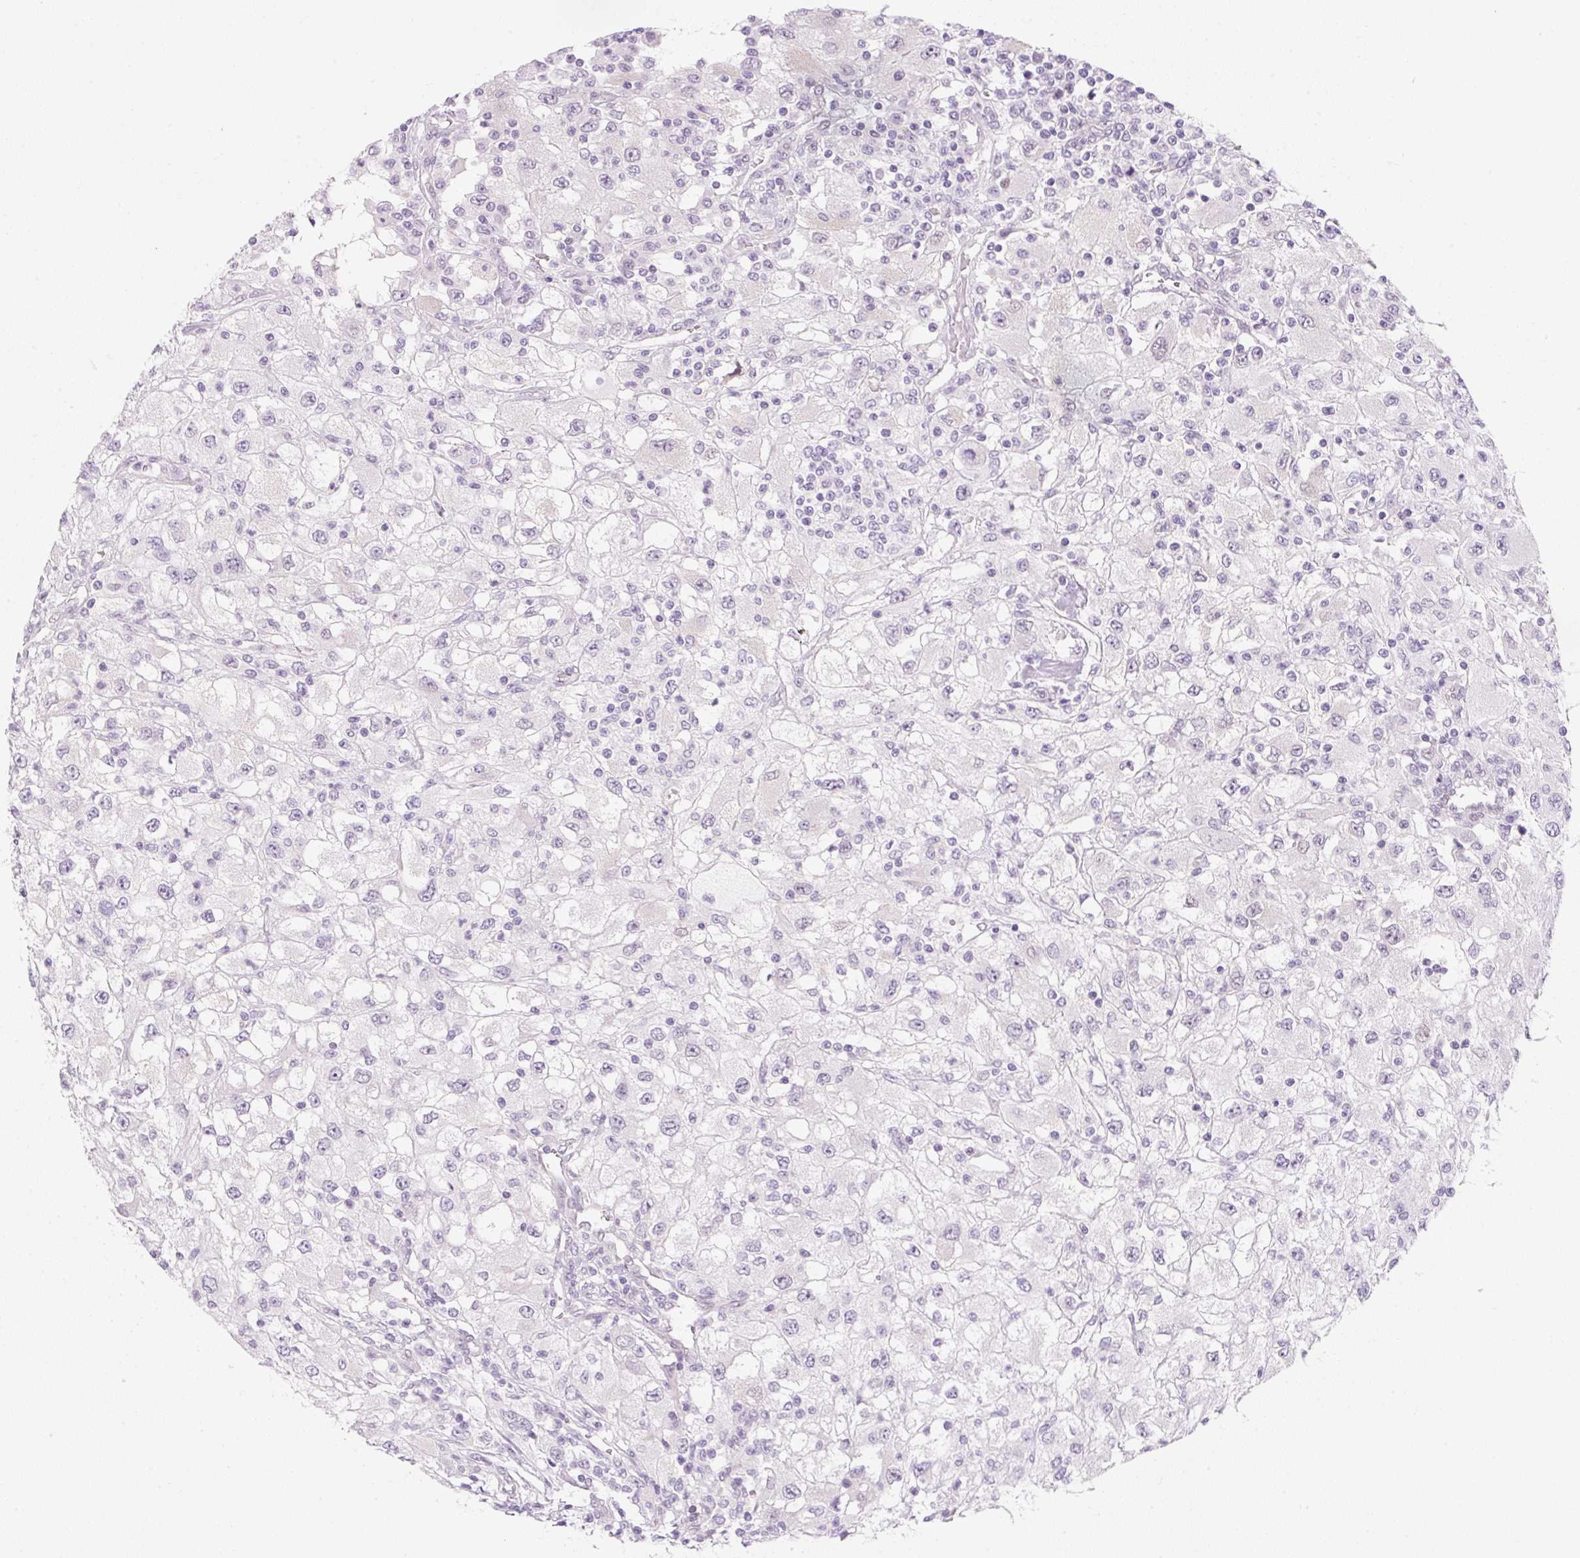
{"staining": {"intensity": "negative", "quantity": "none", "location": "none"}, "tissue": "renal cancer", "cell_type": "Tumor cells", "image_type": "cancer", "snomed": [{"axis": "morphology", "description": "Adenocarcinoma, NOS"}, {"axis": "topography", "description": "Kidney"}], "caption": "Immunohistochemistry (IHC) photomicrograph of renal cancer stained for a protein (brown), which exhibits no staining in tumor cells.", "gene": "SYNE3", "patient": {"sex": "female", "age": 67}}